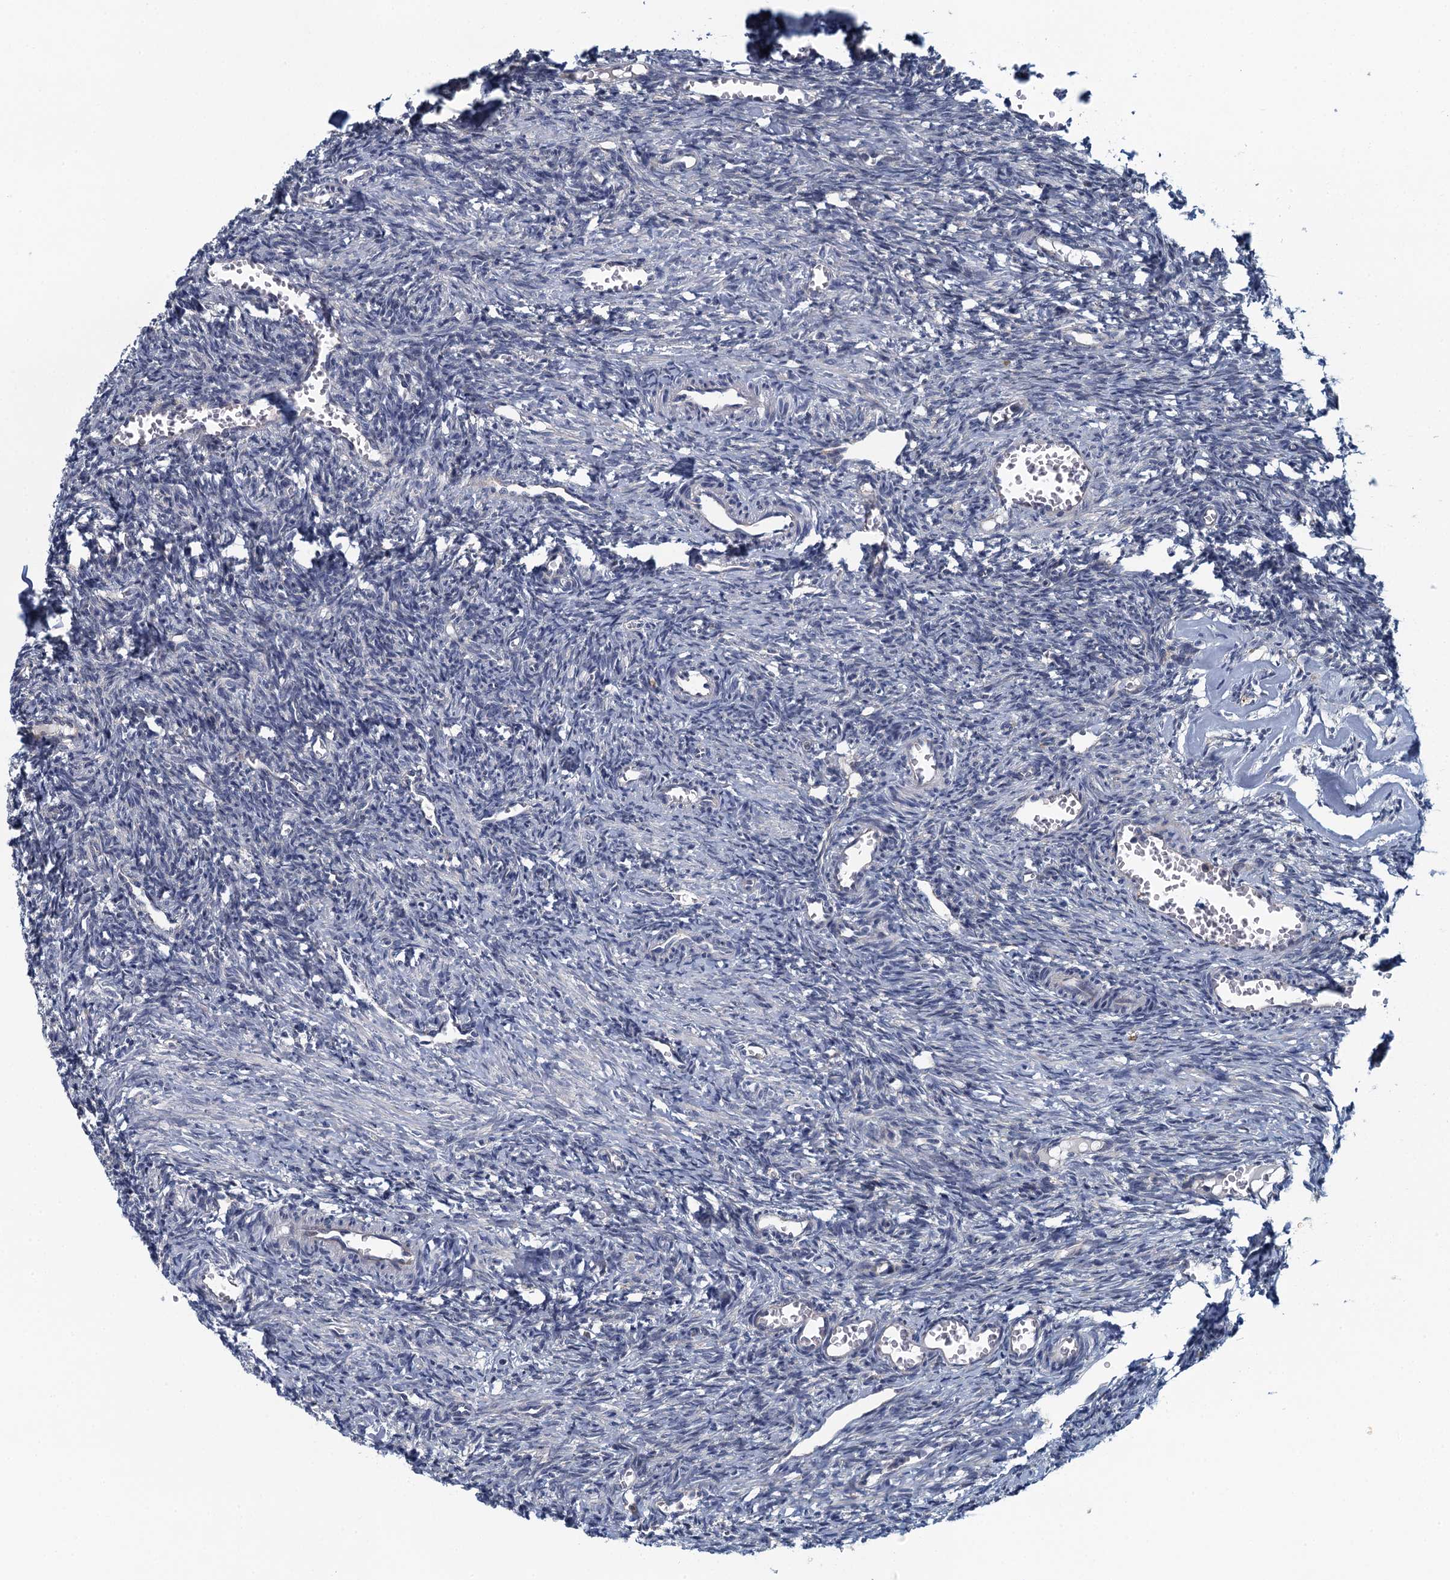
{"staining": {"intensity": "negative", "quantity": "none", "location": "none"}, "tissue": "ovary", "cell_type": "Follicle cells", "image_type": "normal", "snomed": [{"axis": "morphology", "description": "Normal tissue, NOS"}, {"axis": "topography", "description": "Ovary"}], "caption": "The histopathology image reveals no significant expression in follicle cells of ovary.", "gene": "NCKAP1L", "patient": {"sex": "female", "age": 27}}